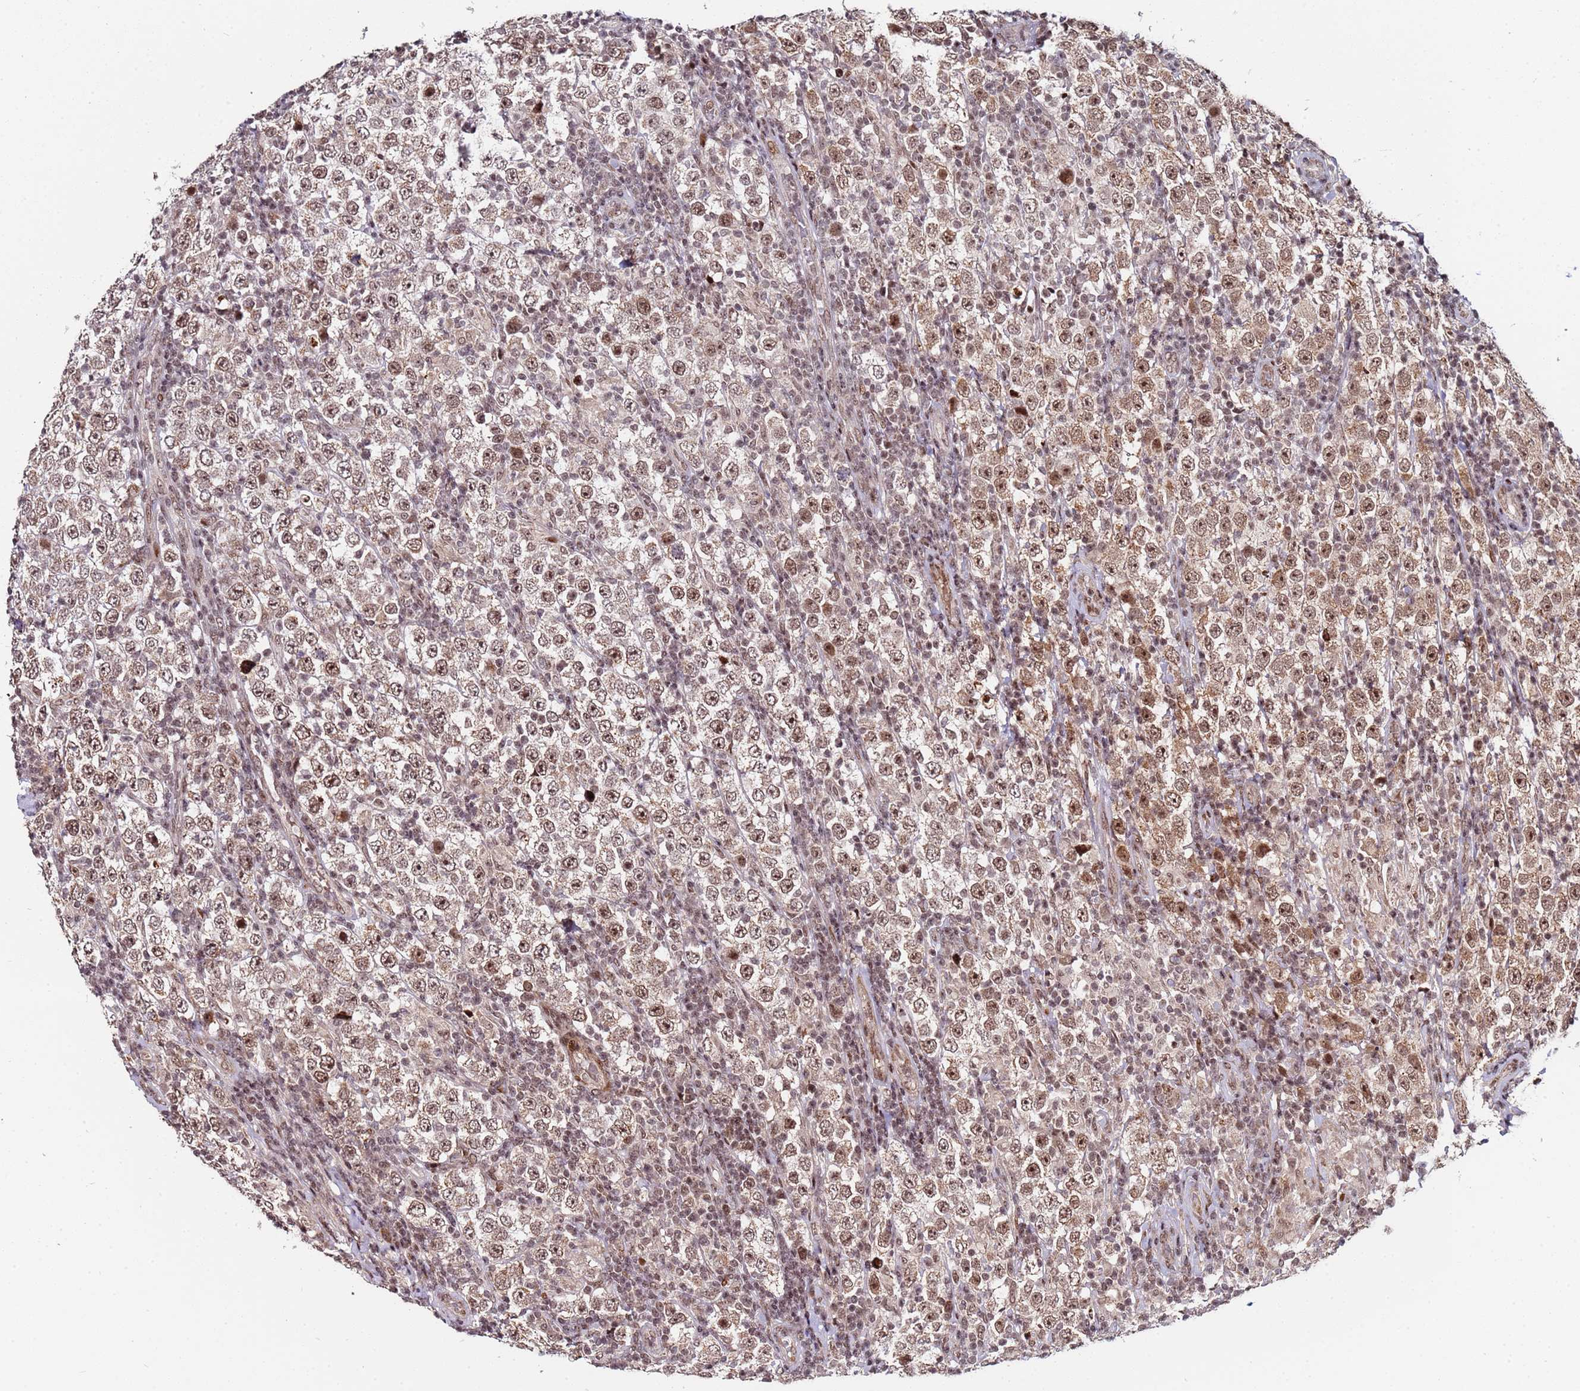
{"staining": {"intensity": "moderate", "quantity": ">75%", "location": "nuclear"}, "tissue": "testis cancer", "cell_type": "Tumor cells", "image_type": "cancer", "snomed": [{"axis": "morphology", "description": "Normal tissue, NOS"}, {"axis": "morphology", "description": "Urothelial carcinoma, High grade"}, {"axis": "morphology", "description": "Seminoma, NOS"}, {"axis": "morphology", "description": "Carcinoma, Embryonal, NOS"}, {"axis": "topography", "description": "Urinary bladder"}, {"axis": "topography", "description": "Testis"}], "caption": "Protein staining by IHC reveals moderate nuclear positivity in approximately >75% of tumor cells in testis embryonal carcinoma.", "gene": "PPM1H", "patient": {"sex": "male", "age": 41}}